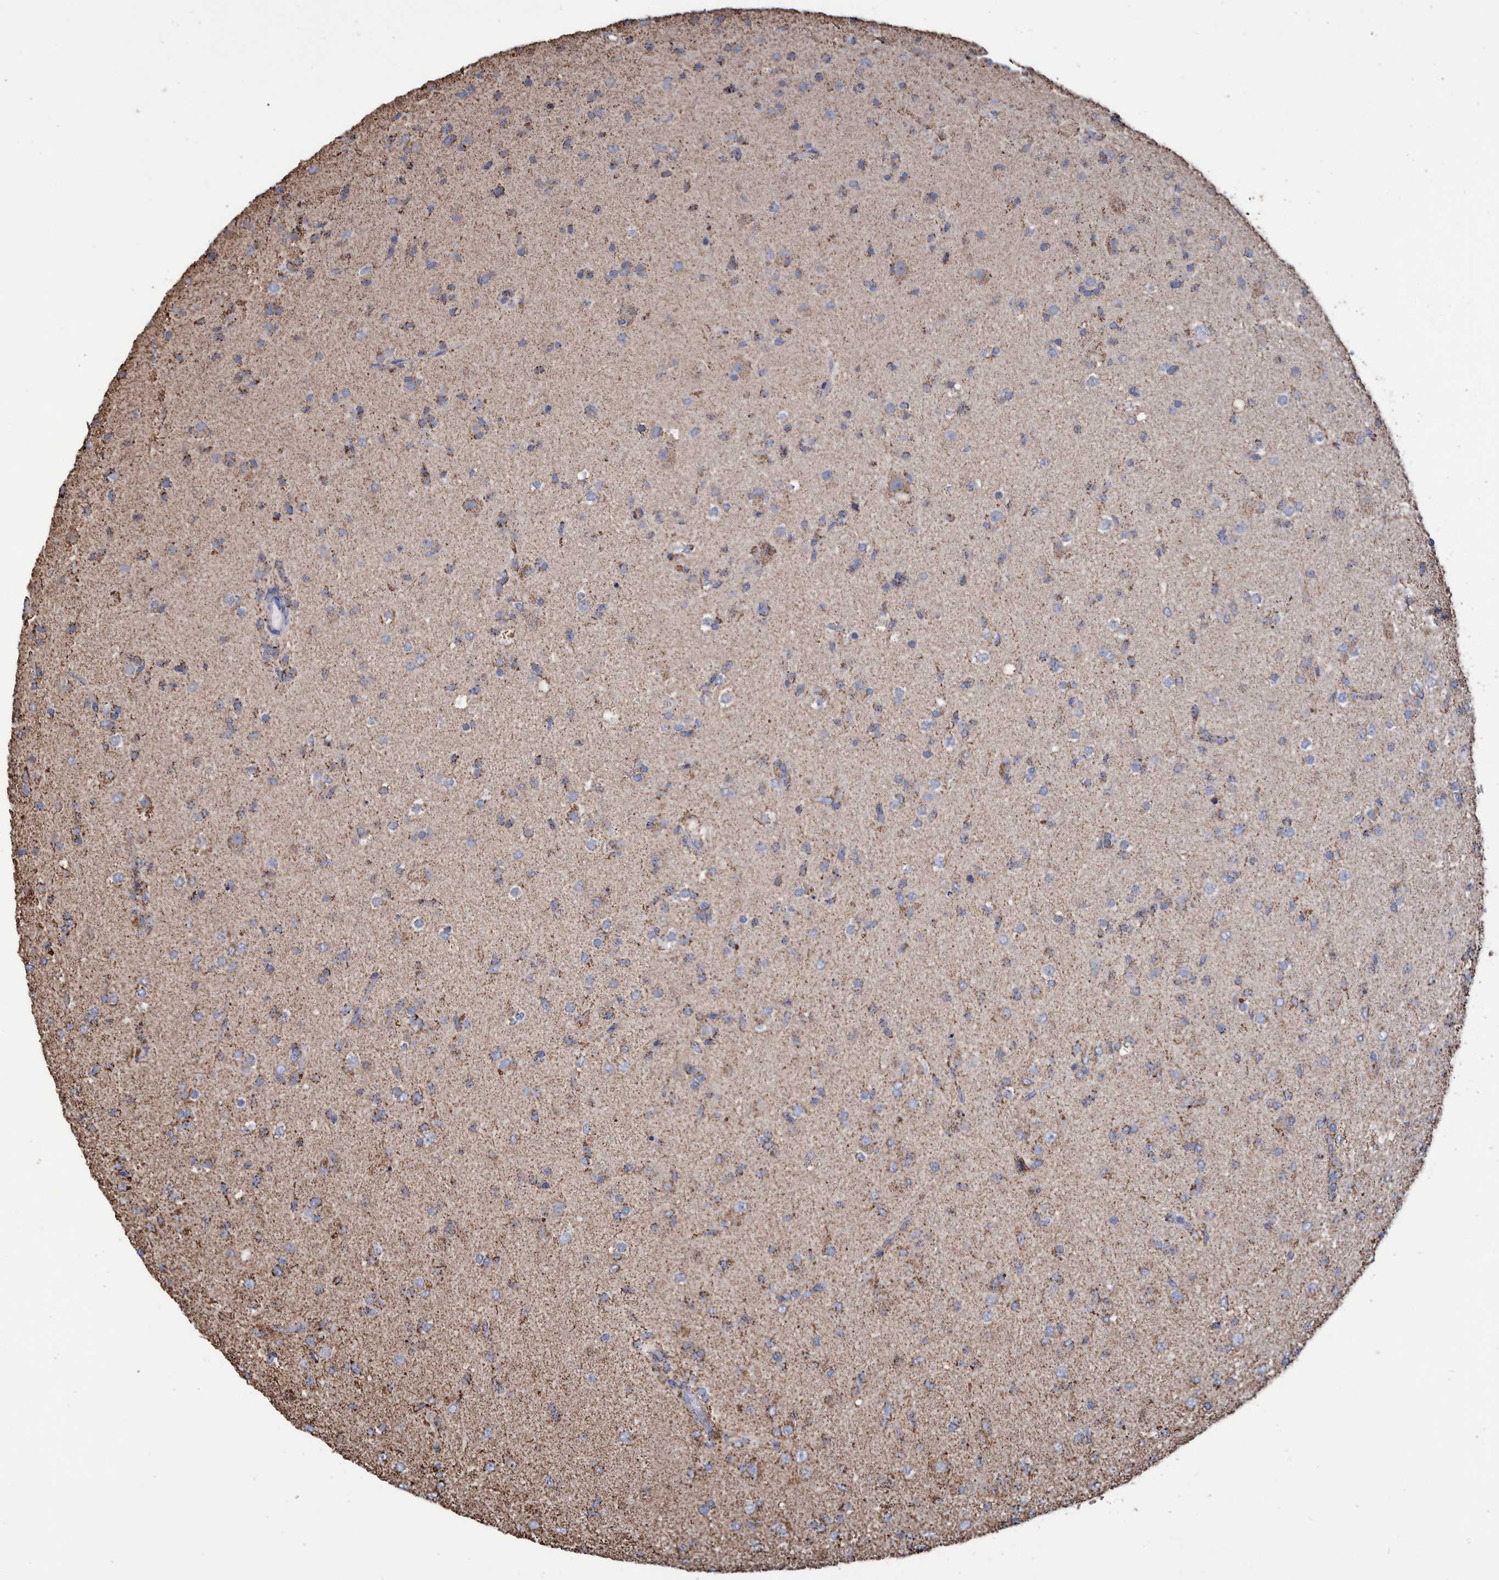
{"staining": {"intensity": "moderate", "quantity": "25%-75%", "location": "cytoplasmic/membranous"}, "tissue": "glioma", "cell_type": "Tumor cells", "image_type": "cancer", "snomed": [{"axis": "morphology", "description": "Glioma, malignant, Low grade"}, {"axis": "topography", "description": "Brain"}], "caption": "A high-resolution image shows immunohistochemistry (IHC) staining of malignant glioma (low-grade), which demonstrates moderate cytoplasmic/membranous staining in approximately 25%-75% of tumor cells.", "gene": "VPS26C", "patient": {"sex": "male", "age": 65}}